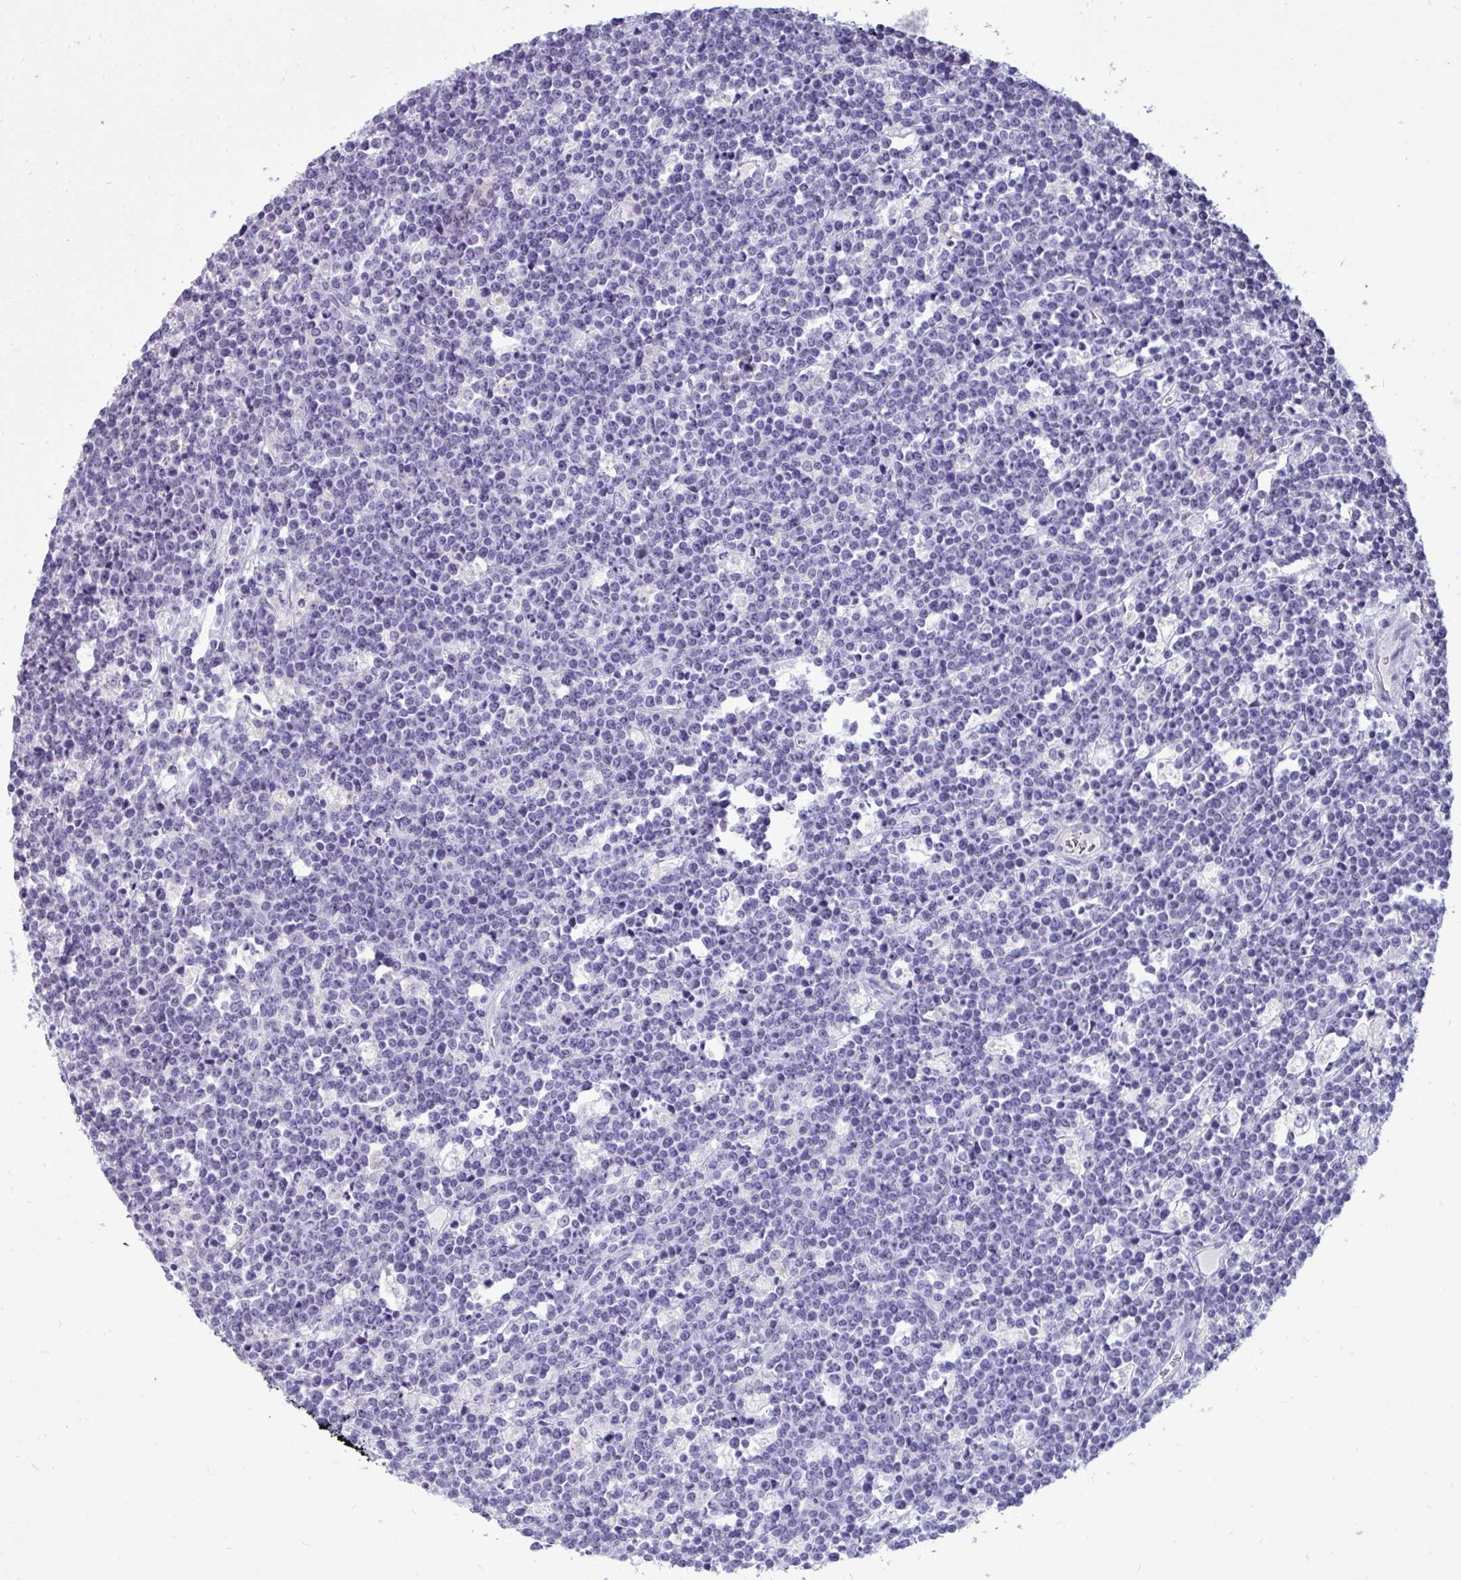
{"staining": {"intensity": "negative", "quantity": "none", "location": "none"}, "tissue": "lymphoma", "cell_type": "Tumor cells", "image_type": "cancer", "snomed": [{"axis": "morphology", "description": "Malignant lymphoma, non-Hodgkin's type, High grade"}, {"axis": "topography", "description": "Ovary"}], "caption": "Immunohistochemical staining of human high-grade malignant lymphoma, non-Hodgkin's type shows no significant positivity in tumor cells.", "gene": "ANKRD60", "patient": {"sex": "female", "age": 56}}